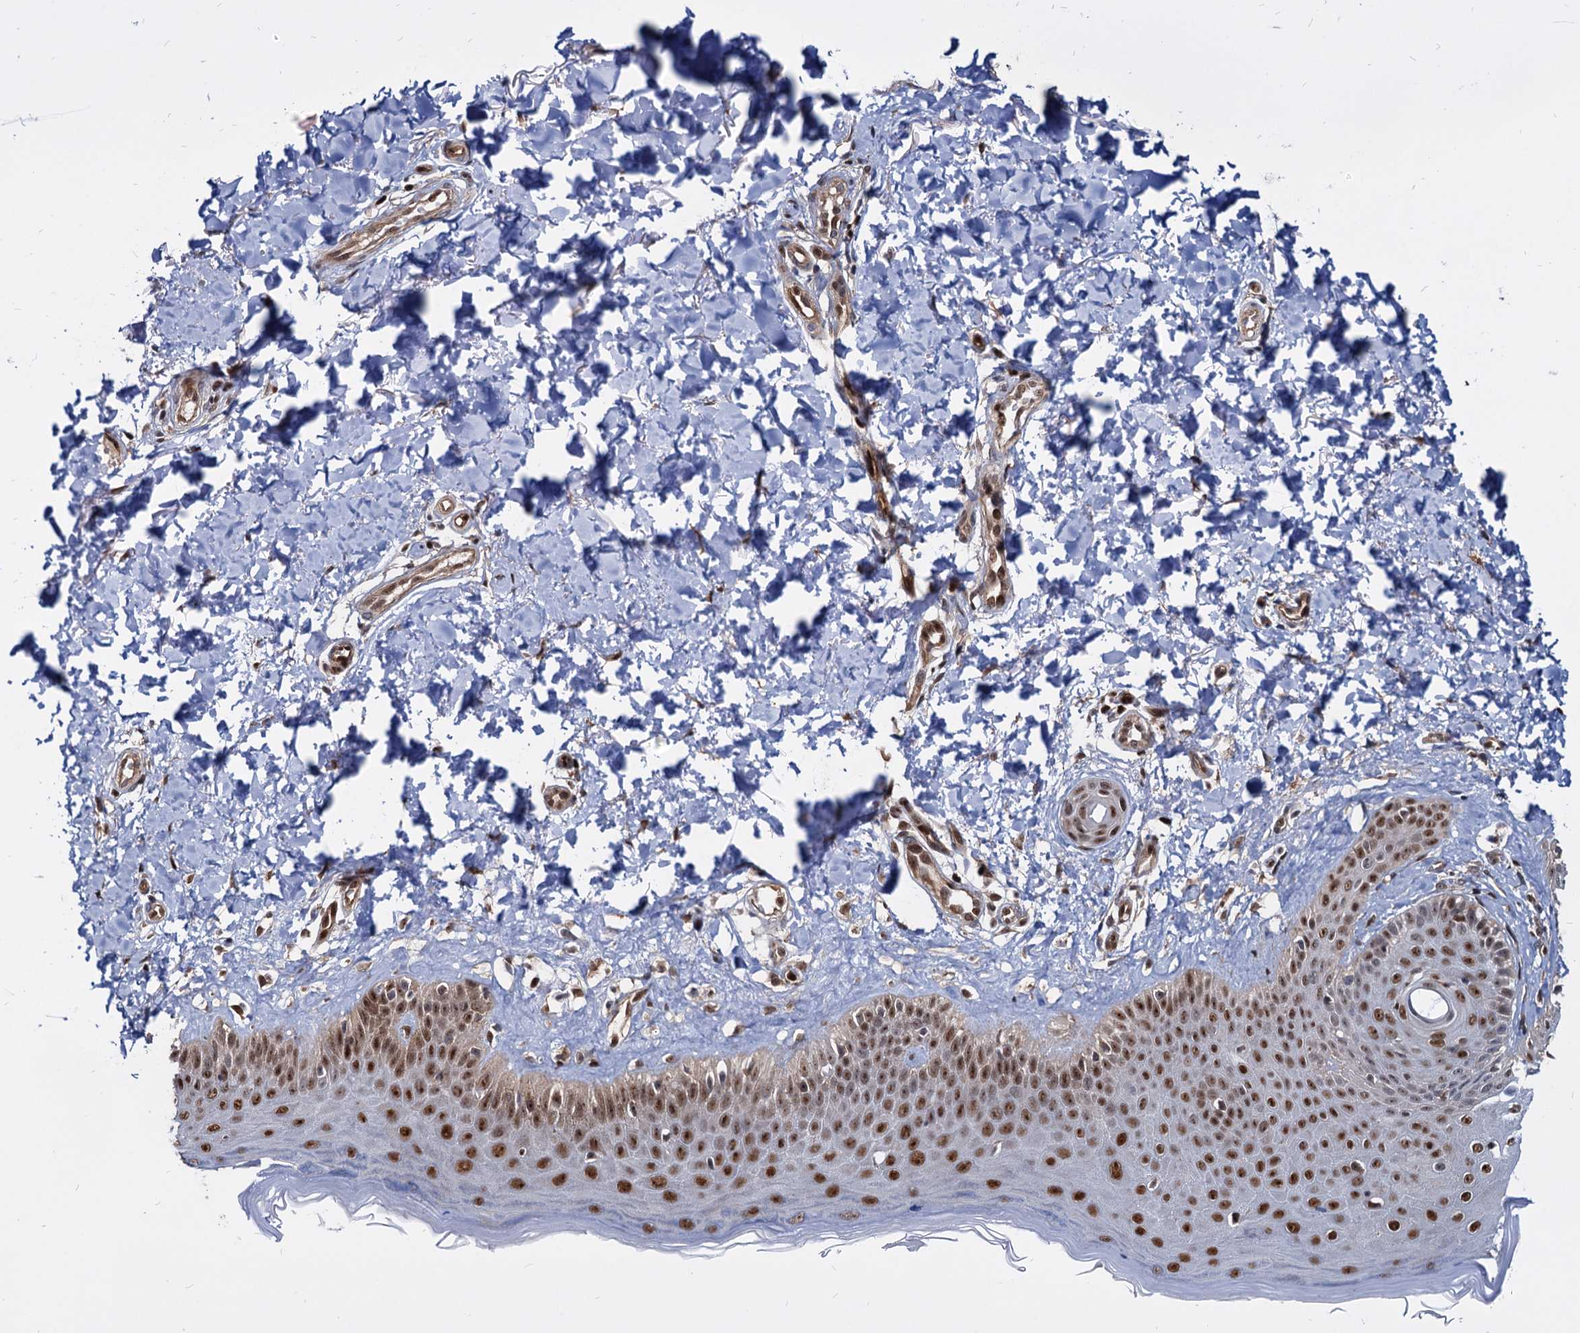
{"staining": {"intensity": "moderate", "quantity": "25%-75%", "location": "cytoplasmic/membranous,nuclear"}, "tissue": "skin", "cell_type": "Fibroblasts", "image_type": "normal", "snomed": [{"axis": "morphology", "description": "Normal tissue, NOS"}, {"axis": "topography", "description": "Skin"}], "caption": "Immunohistochemical staining of benign human skin shows 25%-75% levels of moderate cytoplasmic/membranous,nuclear protein expression in about 25%-75% of fibroblasts. The protein of interest is shown in brown color, while the nuclei are stained blue.", "gene": "UBLCP1", "patient": {"sex": "male", "age": 52}}